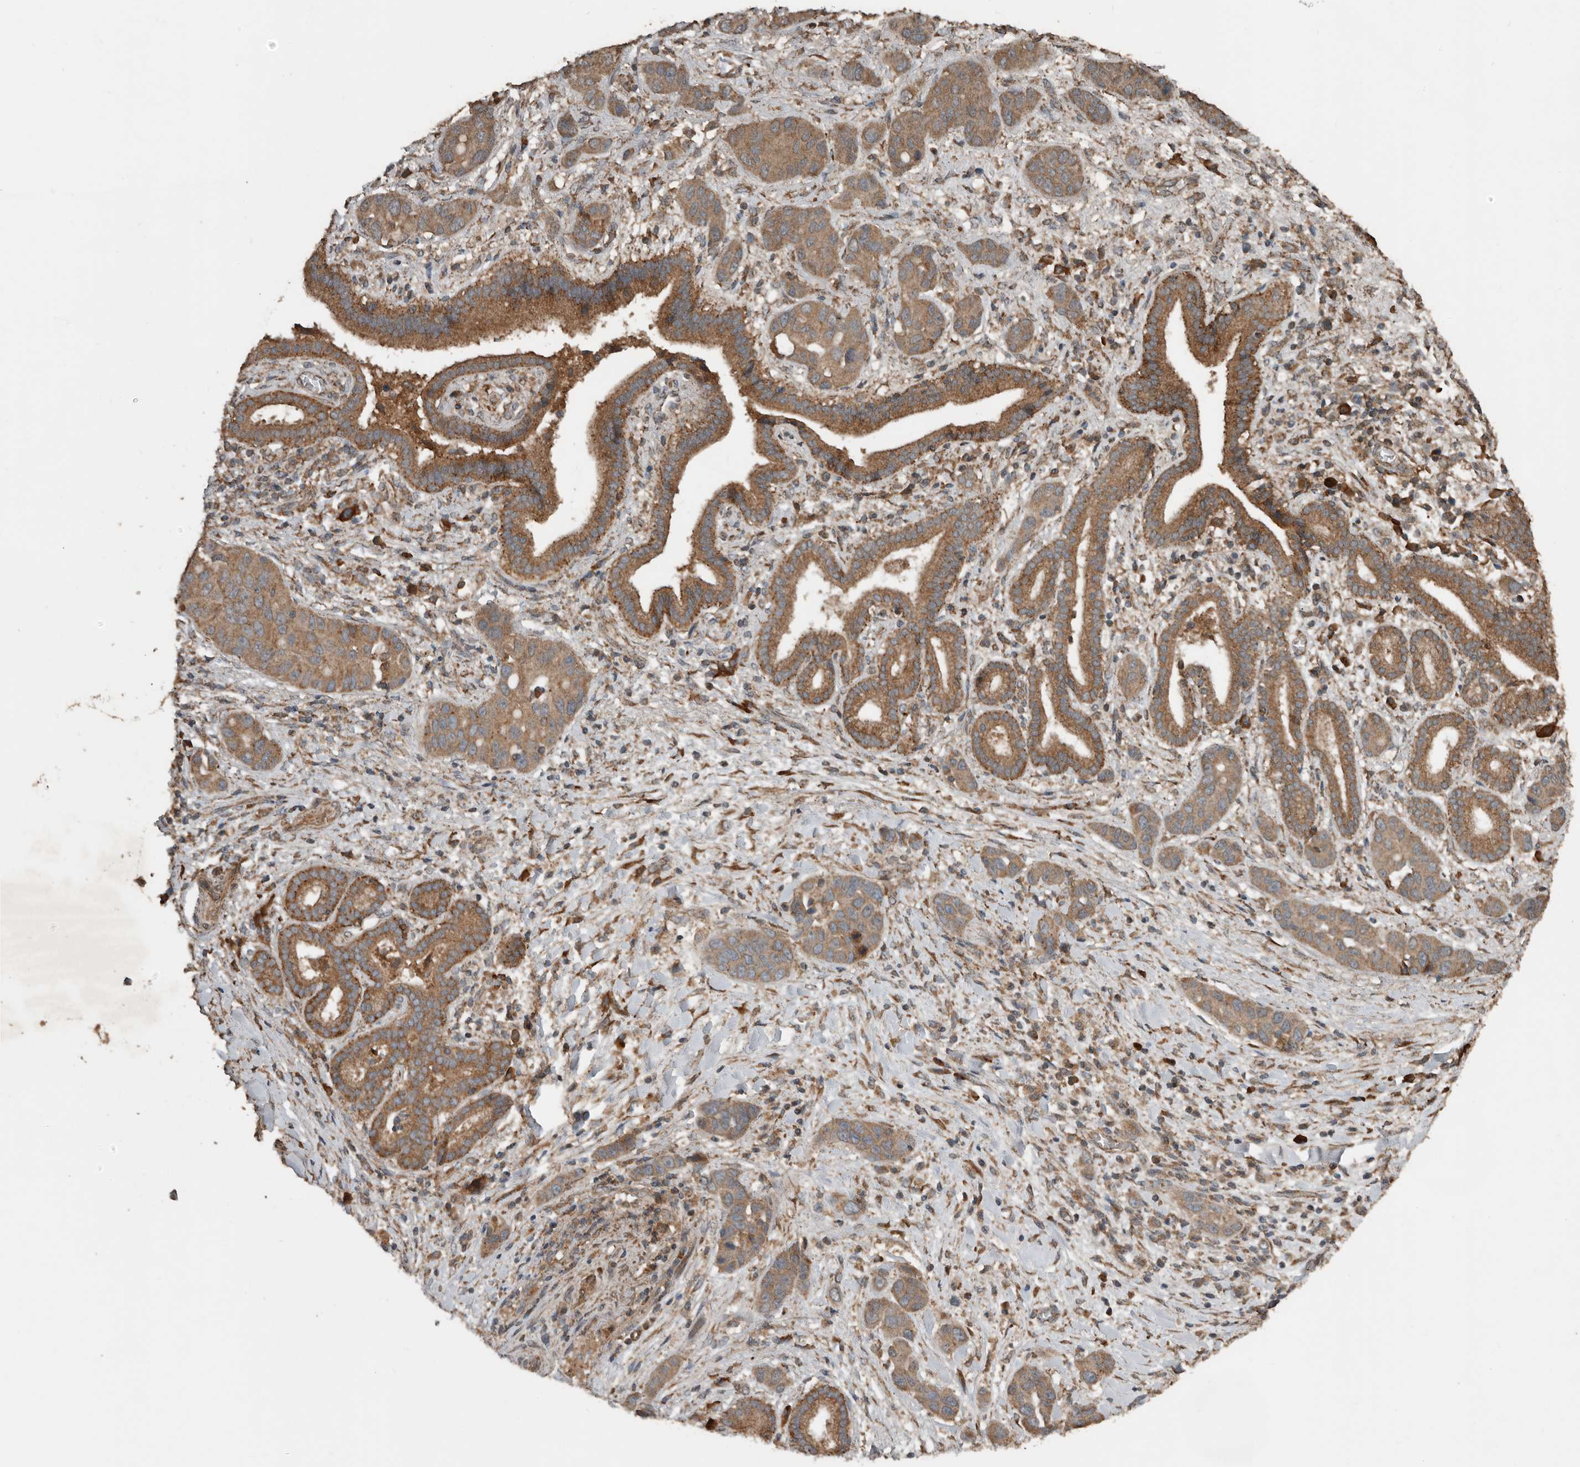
{"staining": {"intensity": "moderate", "quantity": ">75%", "location": "cytoplasmic/membranous"}, "tissue": "liver cancer", "cell_type": "Tumor cells", "image_type": "cancer", "snomed": [{"axis": "morphology", "description": "Cholangiocarcinoma"}, {"axis": "topography", "description": "Liver"}], "caption": "Brown immunohistochemical staining in liver cancer (cholangiocarcinoma) exhibits moderate cytoplasmic/membranous expression in about >75% of tumor cells.", "gene": "RNF207", "patient": {"sex": "female", "age": 52}}